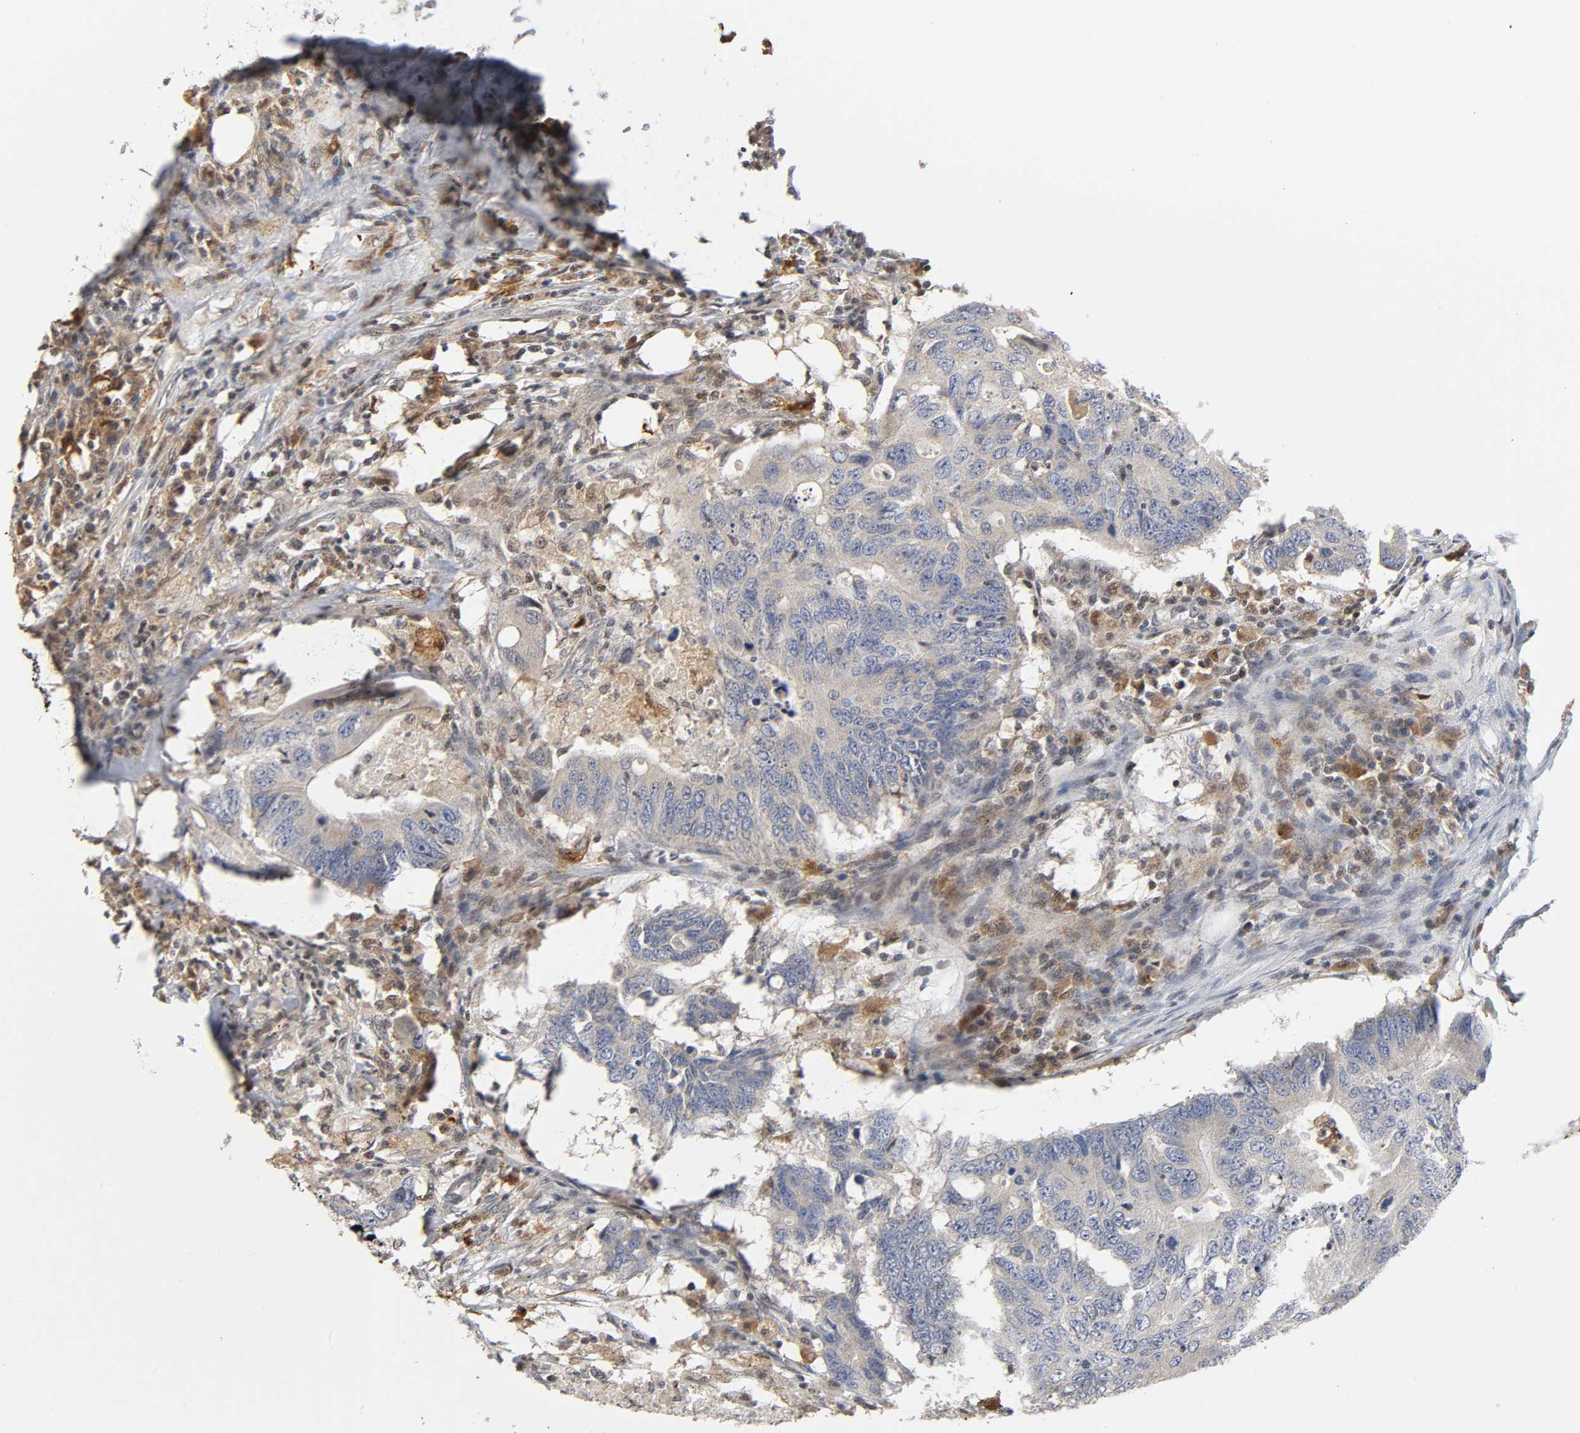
{"staining": {"intensity": "weak", "quantity": "25%-75%", "location": "cytoplasmic/membranous"}, "tissue": "colorectal cancer", "cell_type": "Tumor cells", "image_type": "cancer", "snomed": [{"axis": "morphology", "description": "Adenocarcinoma, NOS"}, {"axis": "topography", "description": "Colon"}], "caption": "Tumor cells display low levels of weak cytoplasmic/membranous expression in approximately 25%-75% of cells in human colorectal cancer.", "gene": "KAT2B", "patient": {"sex": "male", "age": 71}}